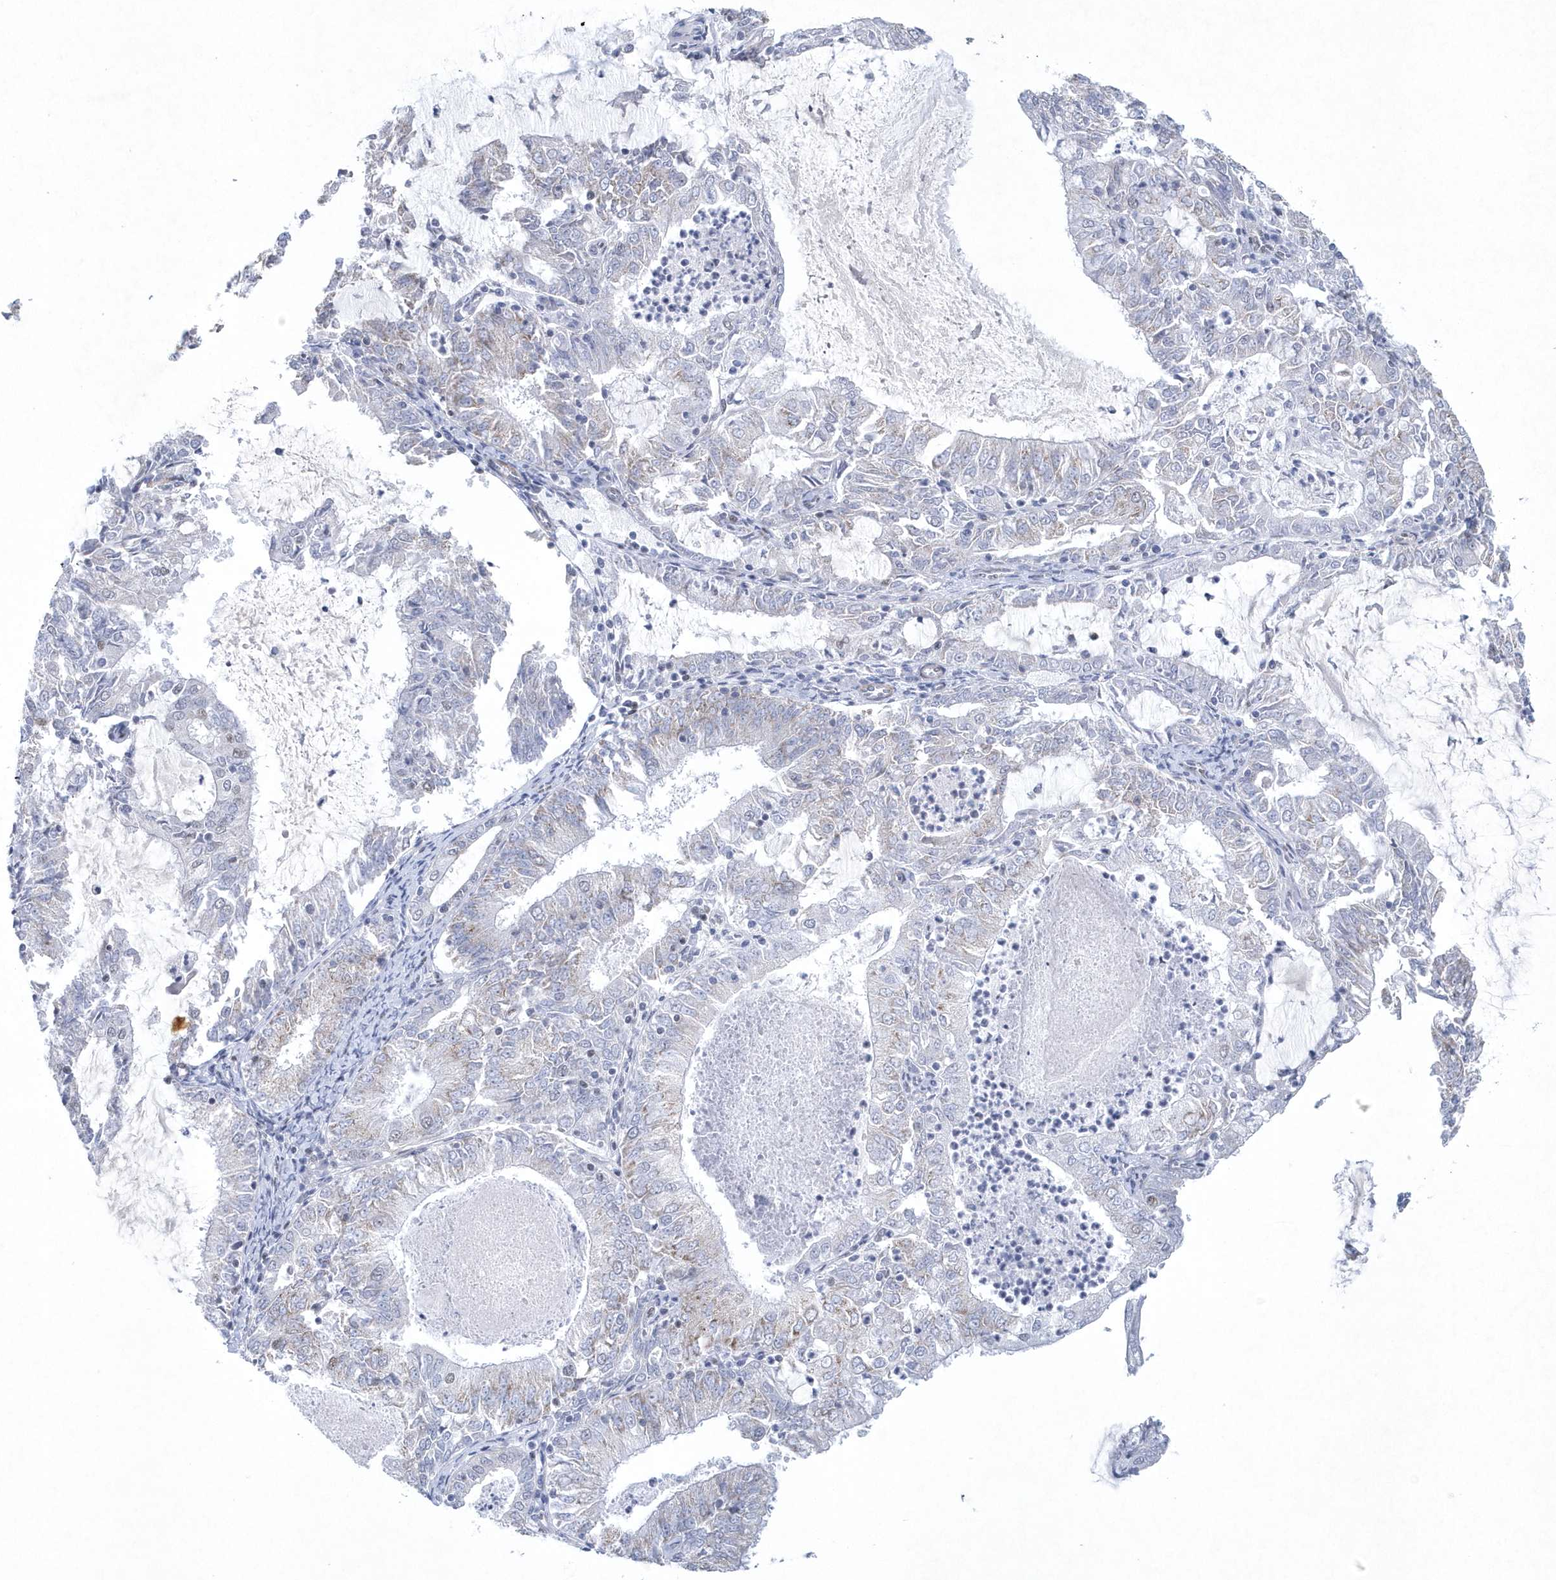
{"staining": {"intensity": "negative", "quantity": "none", "location": "none"}, "tissue": "endometrial cancer", "cell_type": "Tumor cells", "image_type": "cancer", "snomed": [{"axis": "morphology", "description": "Adenocarcinoma, NOS"}, {"axis": "topography", "description": "Endometrium"}], "caption": "A photomicrograph of human endometrial cancer (adenocarcinoma) is negative for staining in tumor cells.", "gene": "DCLRE1A", "patient": {"sex": "female", "age": 57}}